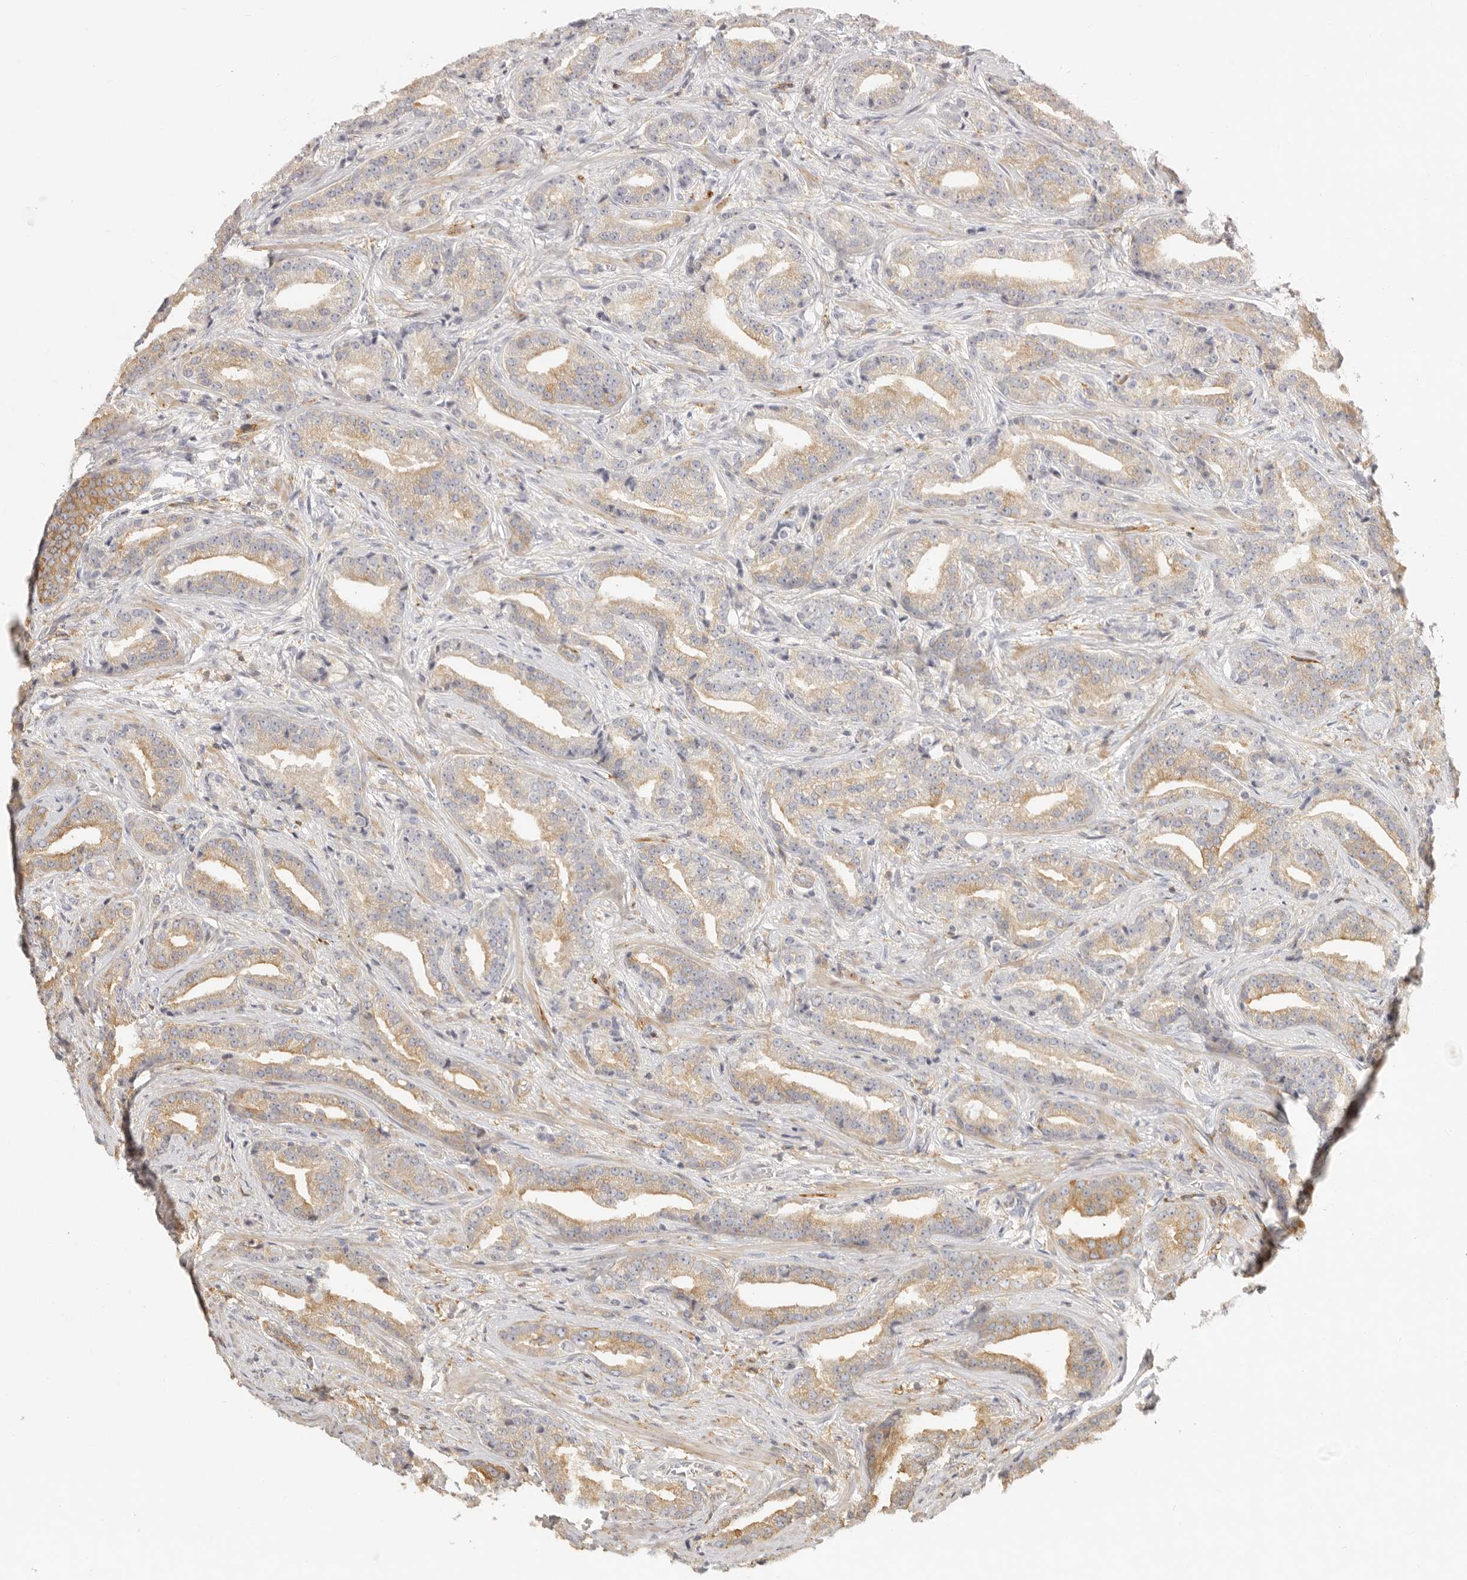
{"staining": {"intensity": "moderate", "quantity": "25%-75%", "location": "cytoplasmic/membranous"}, "tissue": "prostate cancer", "cell_type": "Tumor cells", "image_type": "cancer", "snomed": [{"axis": "morphology", "description": "Adenocarcinoma, Low grade"}, {"axis": "topography", "description": "Prostate"}], "caption": "Prostate cancer stained with DAB (3,3'-diaminobenzidine) immunohistochemistry shows medium levels of moderate cytoplasmic/membranous expression in about 25%-75% of tumor cells. The staining was performed using DAB (3,3'-diaminobenzidine), with brown indicating positive protein expression. Nuclei are stained blue with hematoxylin.", "gene": "NIBAN1", "patient": {"sex": "male", "age": 67}}